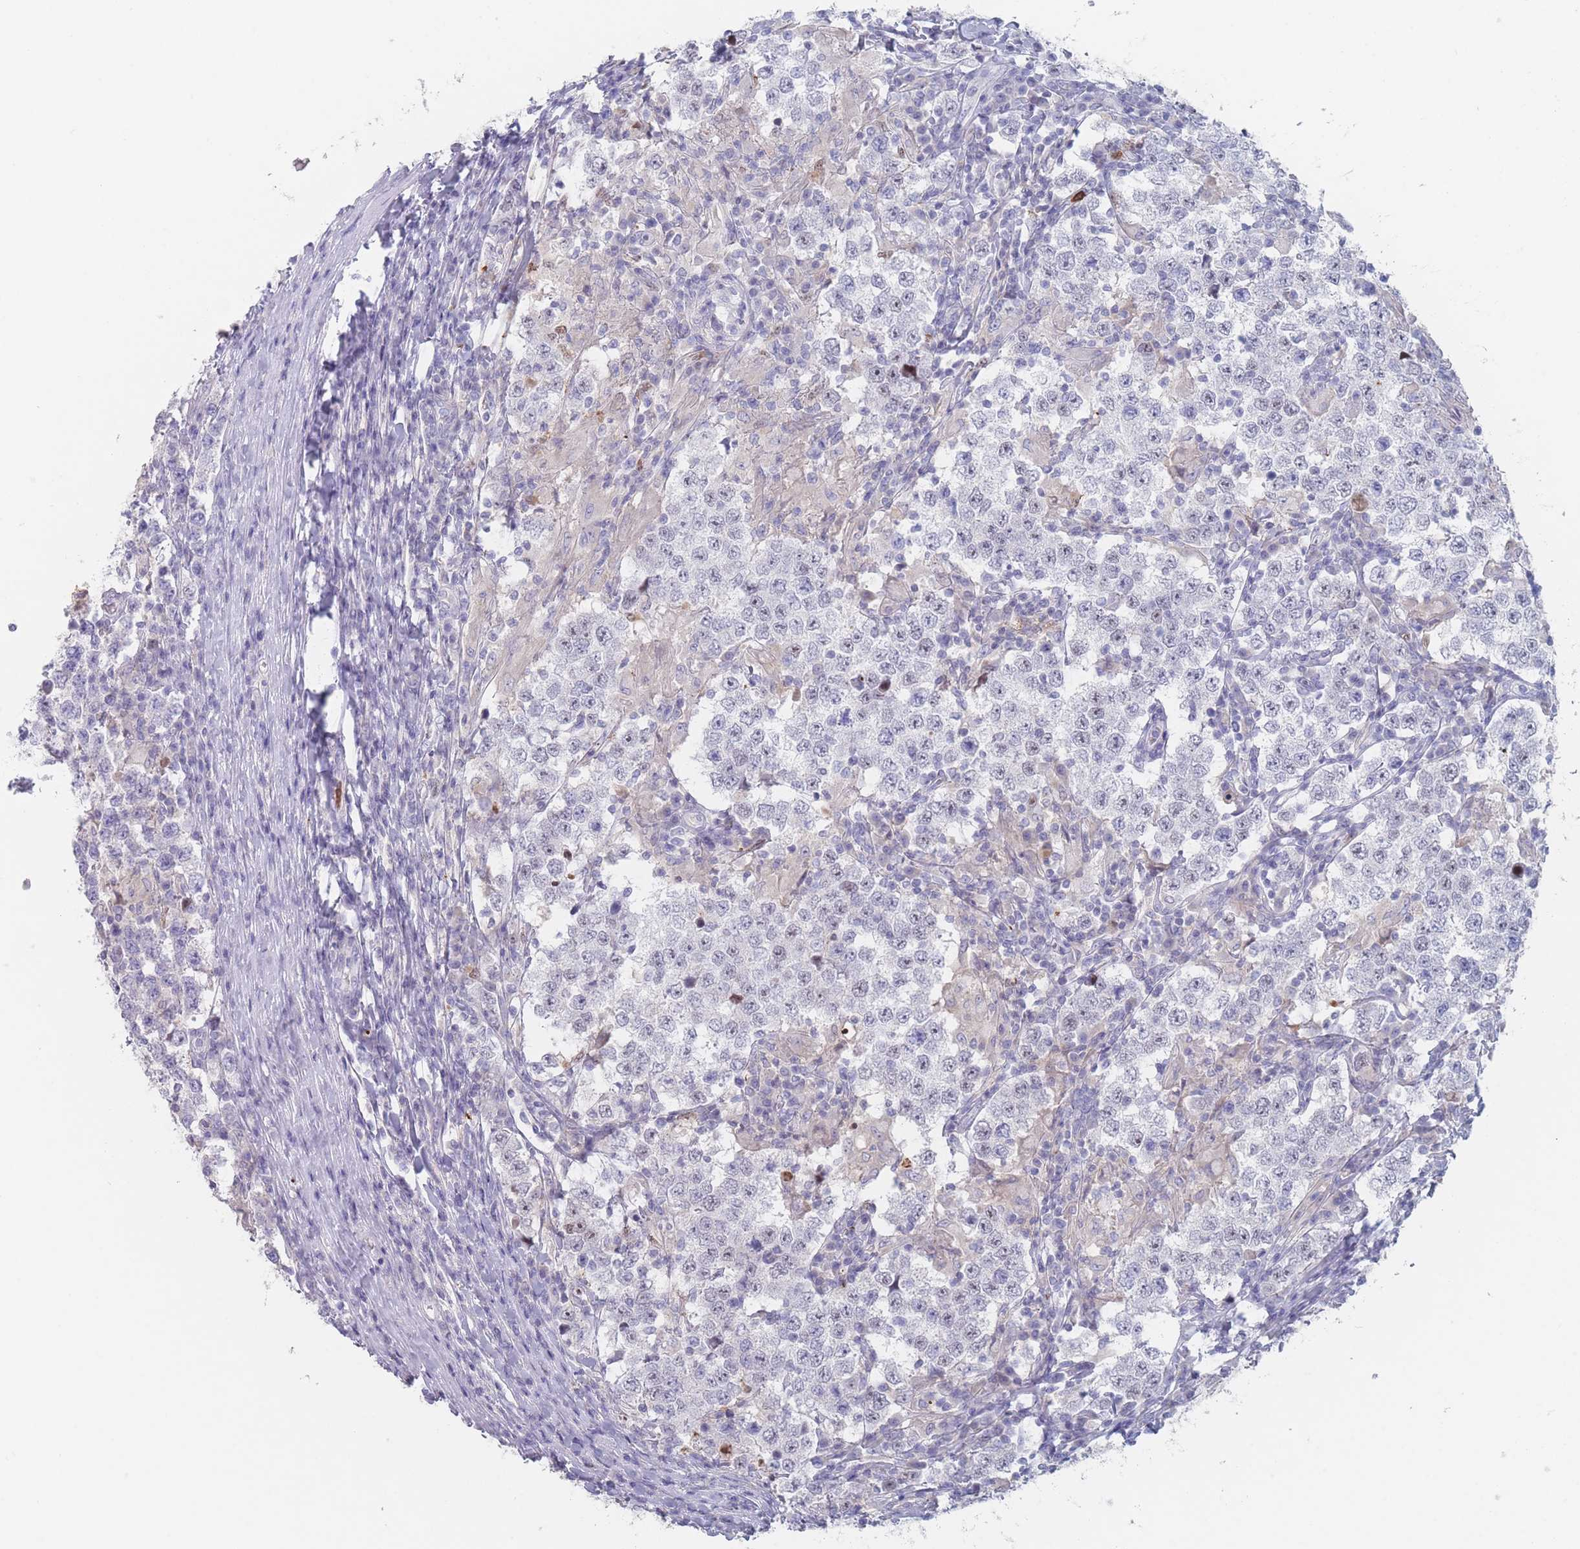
{"staining": {"intensity": "negative", "quantity": "none", "location": "none"}, "tissue": "testis cancer", "cell_type": "Tumor cells", "image_type": "cancer", "snomed": [{"axis": "morphology", "description": "Seminoma, NOS"}, {"axis": "morphology", "description": "Carcinoma, Embryonal, NOS"}, {"axis": "topography", "description": "Testis"}], "caption": "DAB (3,3'-diaminobenzidine) immunohistochemical staining of human embryonal carcinoma (testis) reveals no significant staining in tumor cells.", "gene": "ATP1A3", "patient": {"sex": "male", "age": 41}}